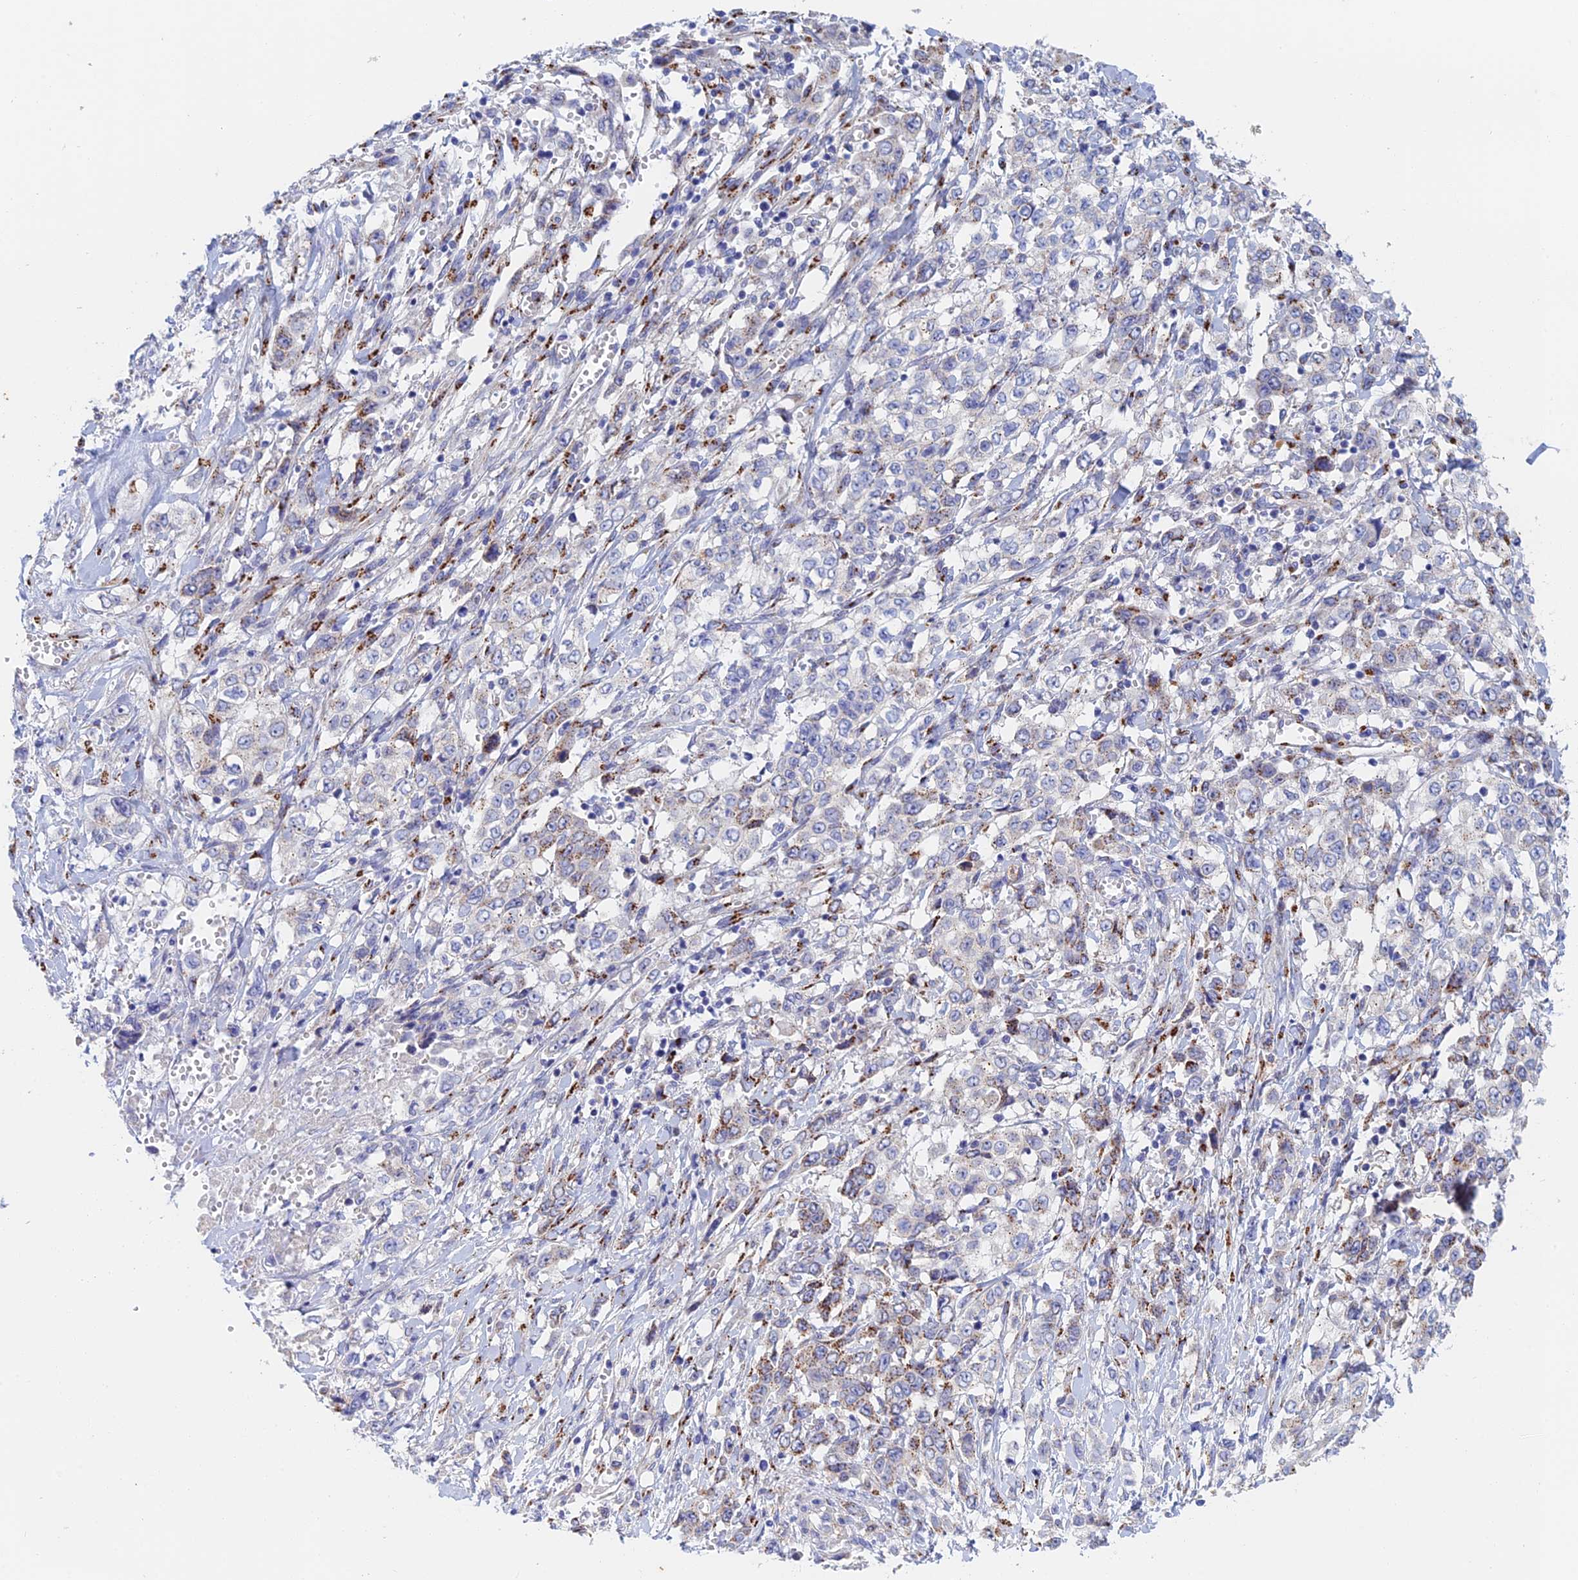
{"staining": {"intensity": "strong", "quantity": "<25%", "location": "cytoplasmic/membranous"}, "tissue": "stomach cancer", "cell_type": "Tumor cells", "image_type": "cancer", "snomed": [{"axis": "morphology", "description": "Adenocarcinoma, NOS"}, {"axis": "topography", "description": "Stomach, upper"}], "caption": "Tumor cells show medium levels of strong cytoplasmic/membranous expression in approximately <25% of cells in adenocarcinoma (stomach).", "gene": "SLC24A3", "patient": {"sex": "male", "age": 62}}